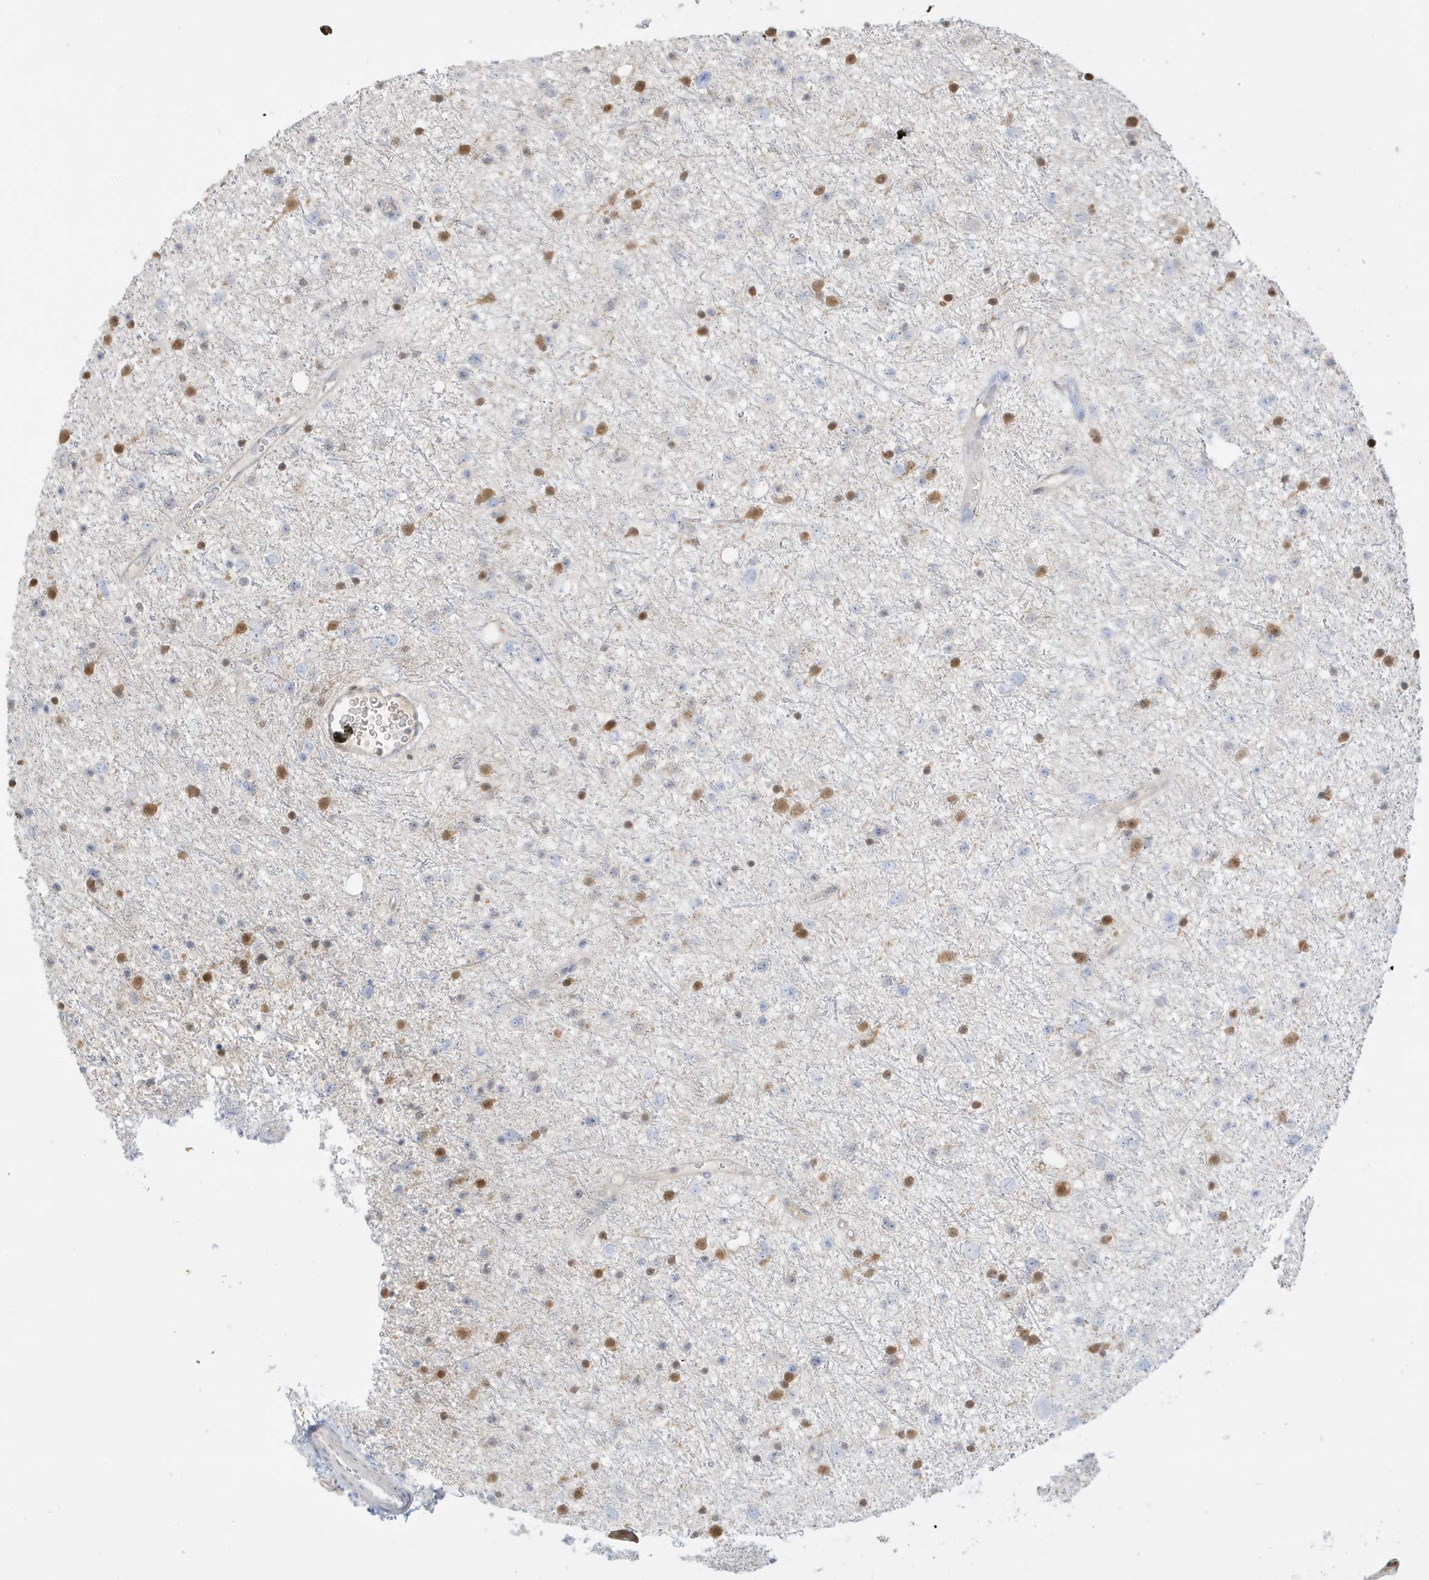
{"staining": {"intensity": "moderate", "quantity": "25%-75%", "location": "nuclear"}, "tissue": "glioma", "cell_type": "Tumor cells", "image_type": "cancer", "snomed": [{"axis": "morphology", "description": "Glioma, malignant, Low grade"}, {"axis": "topography", "description": "Cerebral cortex"}], "caption": "Tumor cells display moderate nuclear expression in approximately 25%-75% of cells in glioma.", "gene": "GCA", "patient": {"sex": "female", "age": 39}}